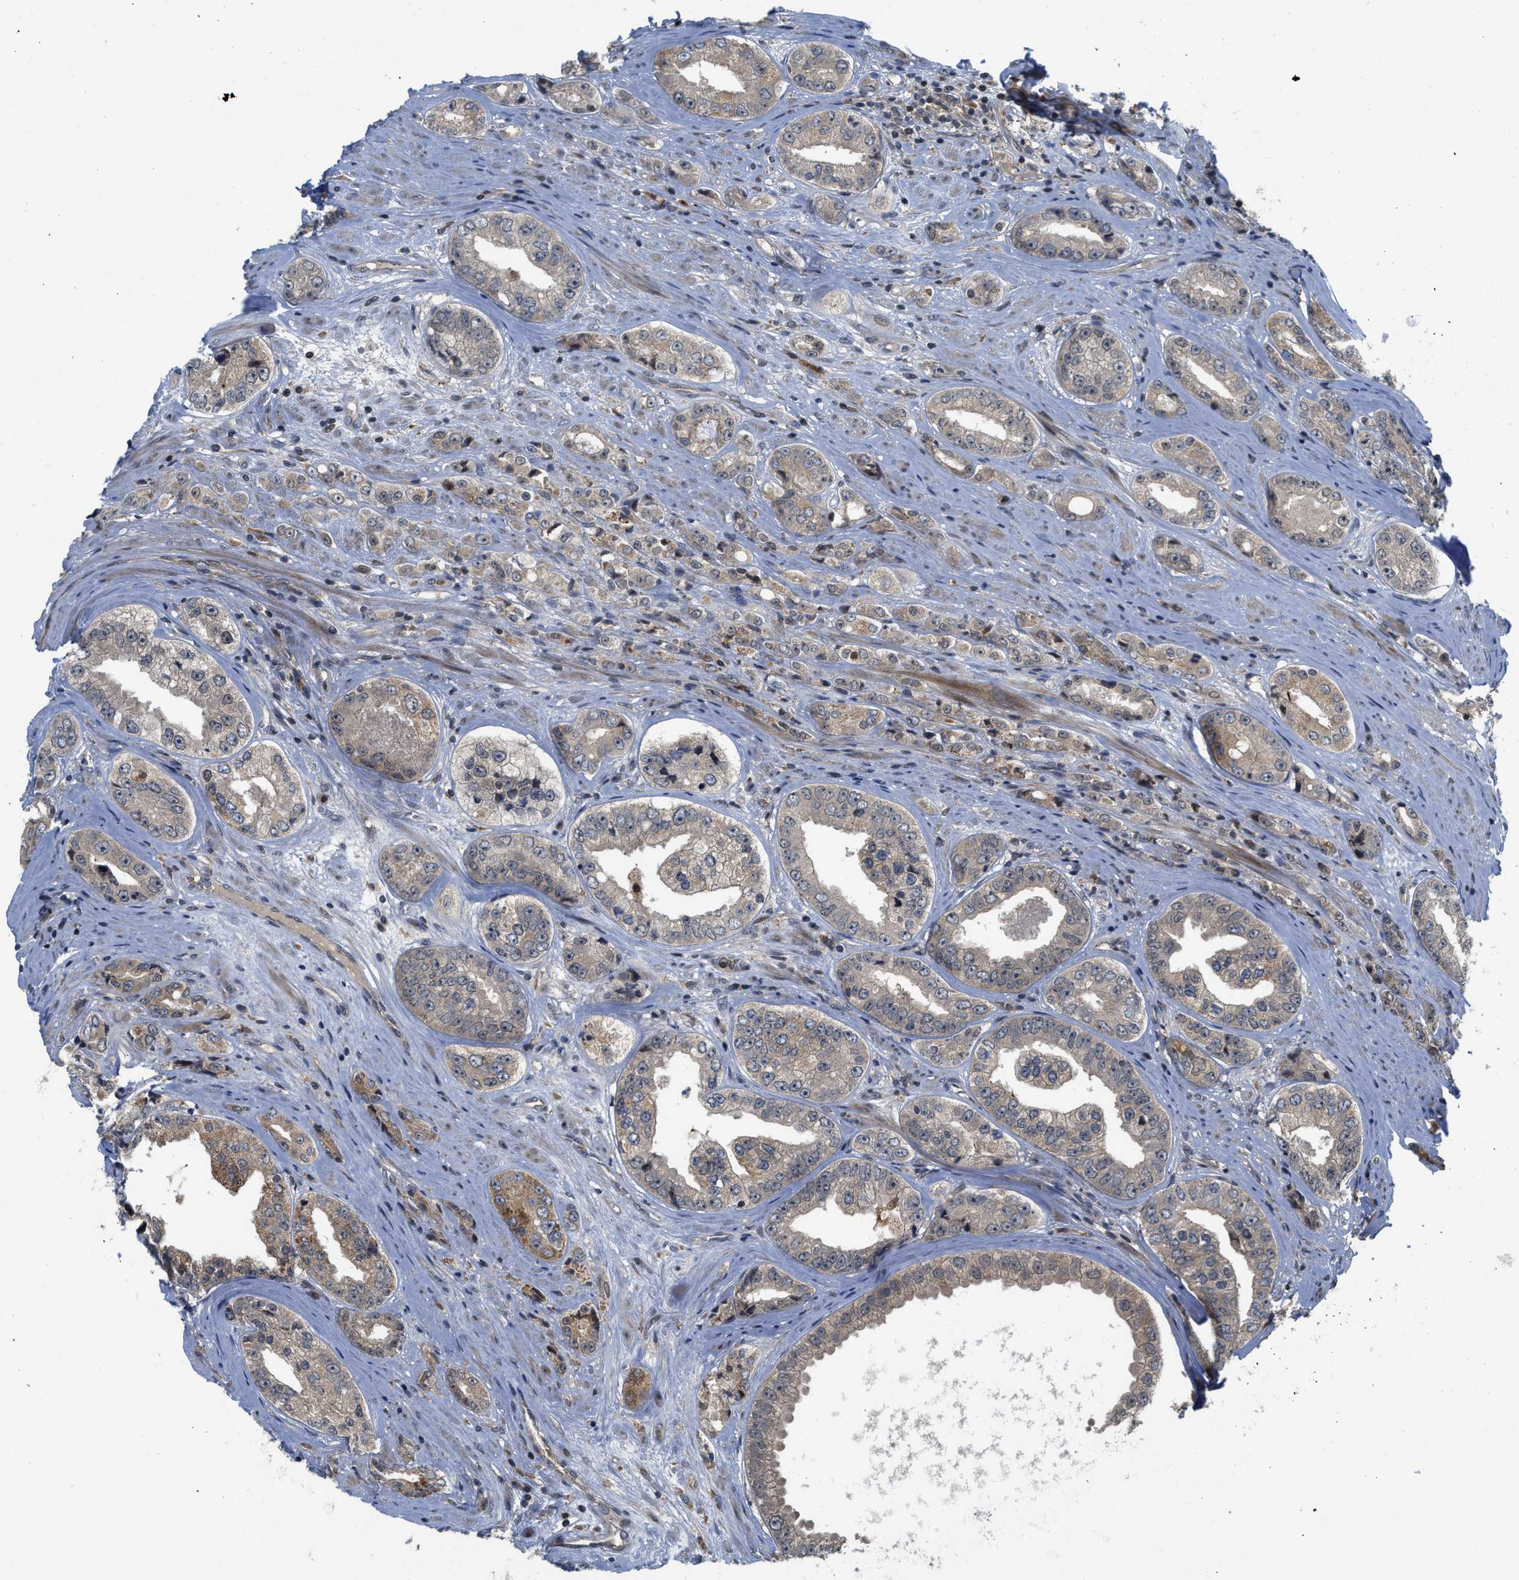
{"staining": {"intensity": "weak", "quantity": ">75%", "location": "cytoplasmic/membranous"}, "tissue": "prostate cancer", "cell_type": "Tumor cells", "image_type": "cancer", "snomed": [{"axis": "morphology", "description": "Adenocarcinoma, High grade"}, {"axis": "topography", "description": "Prostate"}], "caption": "This is an image of immunohistochemistry (IHC) staining of prostate high-grade adenocarcinoma, which shows weak staining in the cytoplasmic/membranous of tumor cells.", "gene": "DNAJC28", "patient": {"sex": "male", "age": 61}}